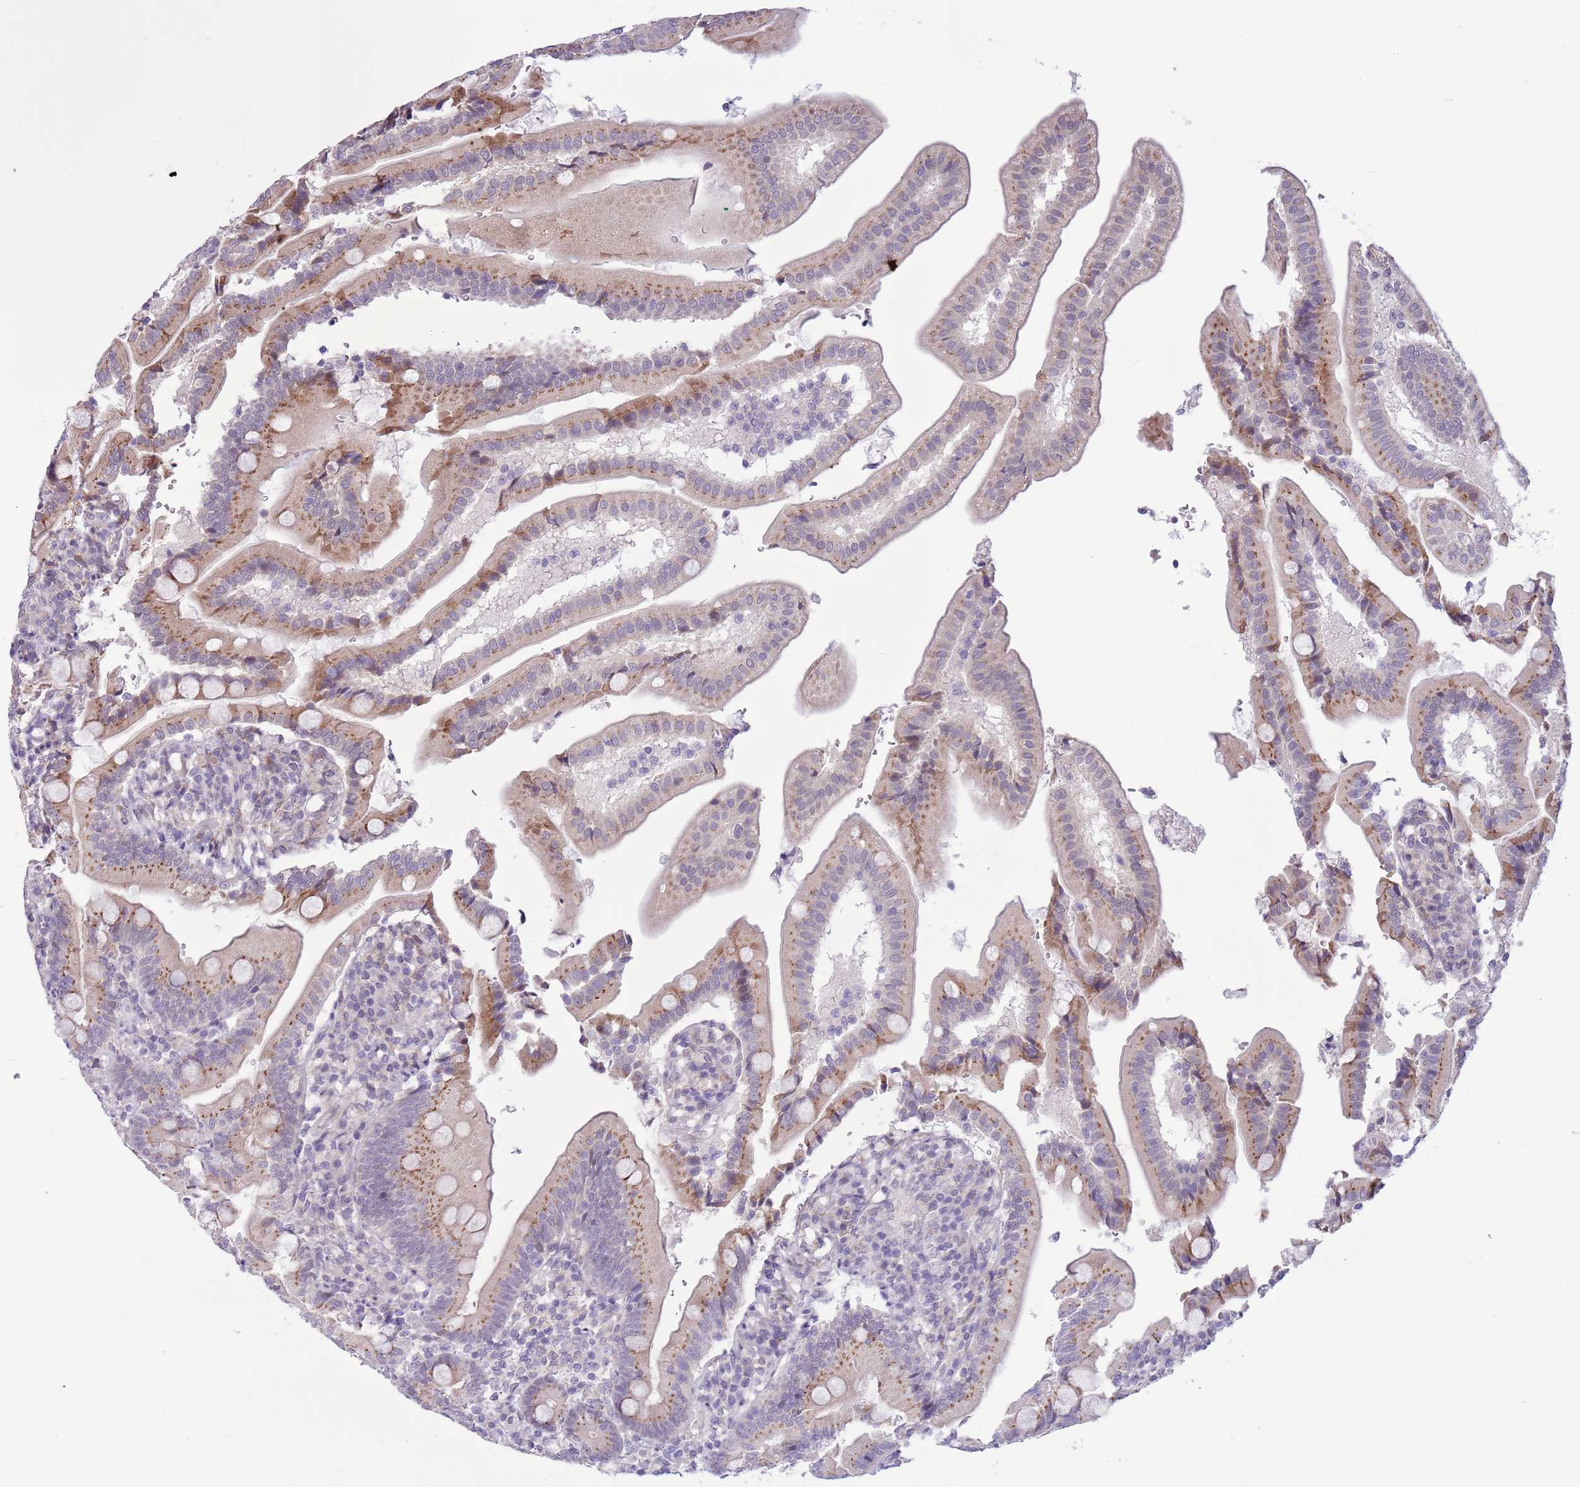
{"staining": {"intensity": "moderate", "quantity": "25%-75%", "location": "cytoplasmic/membranous"}, "tissue": "duodenum", "cell_type": "Glandular cells", "image_type": "normal", "snomed": [{"axis": "morphology", "description": "Normal tissue, NOS"}, {"axis": "topography", "description": "Duodenum"}], "caption": "Protein expression analysis of benign duodenum demonstrates moderate cytoplasmic/membranous positivity in about 25%-75% of glandular cells.", "gene": "ZNF576", "patient": {"sex": "female", "age": 67}}